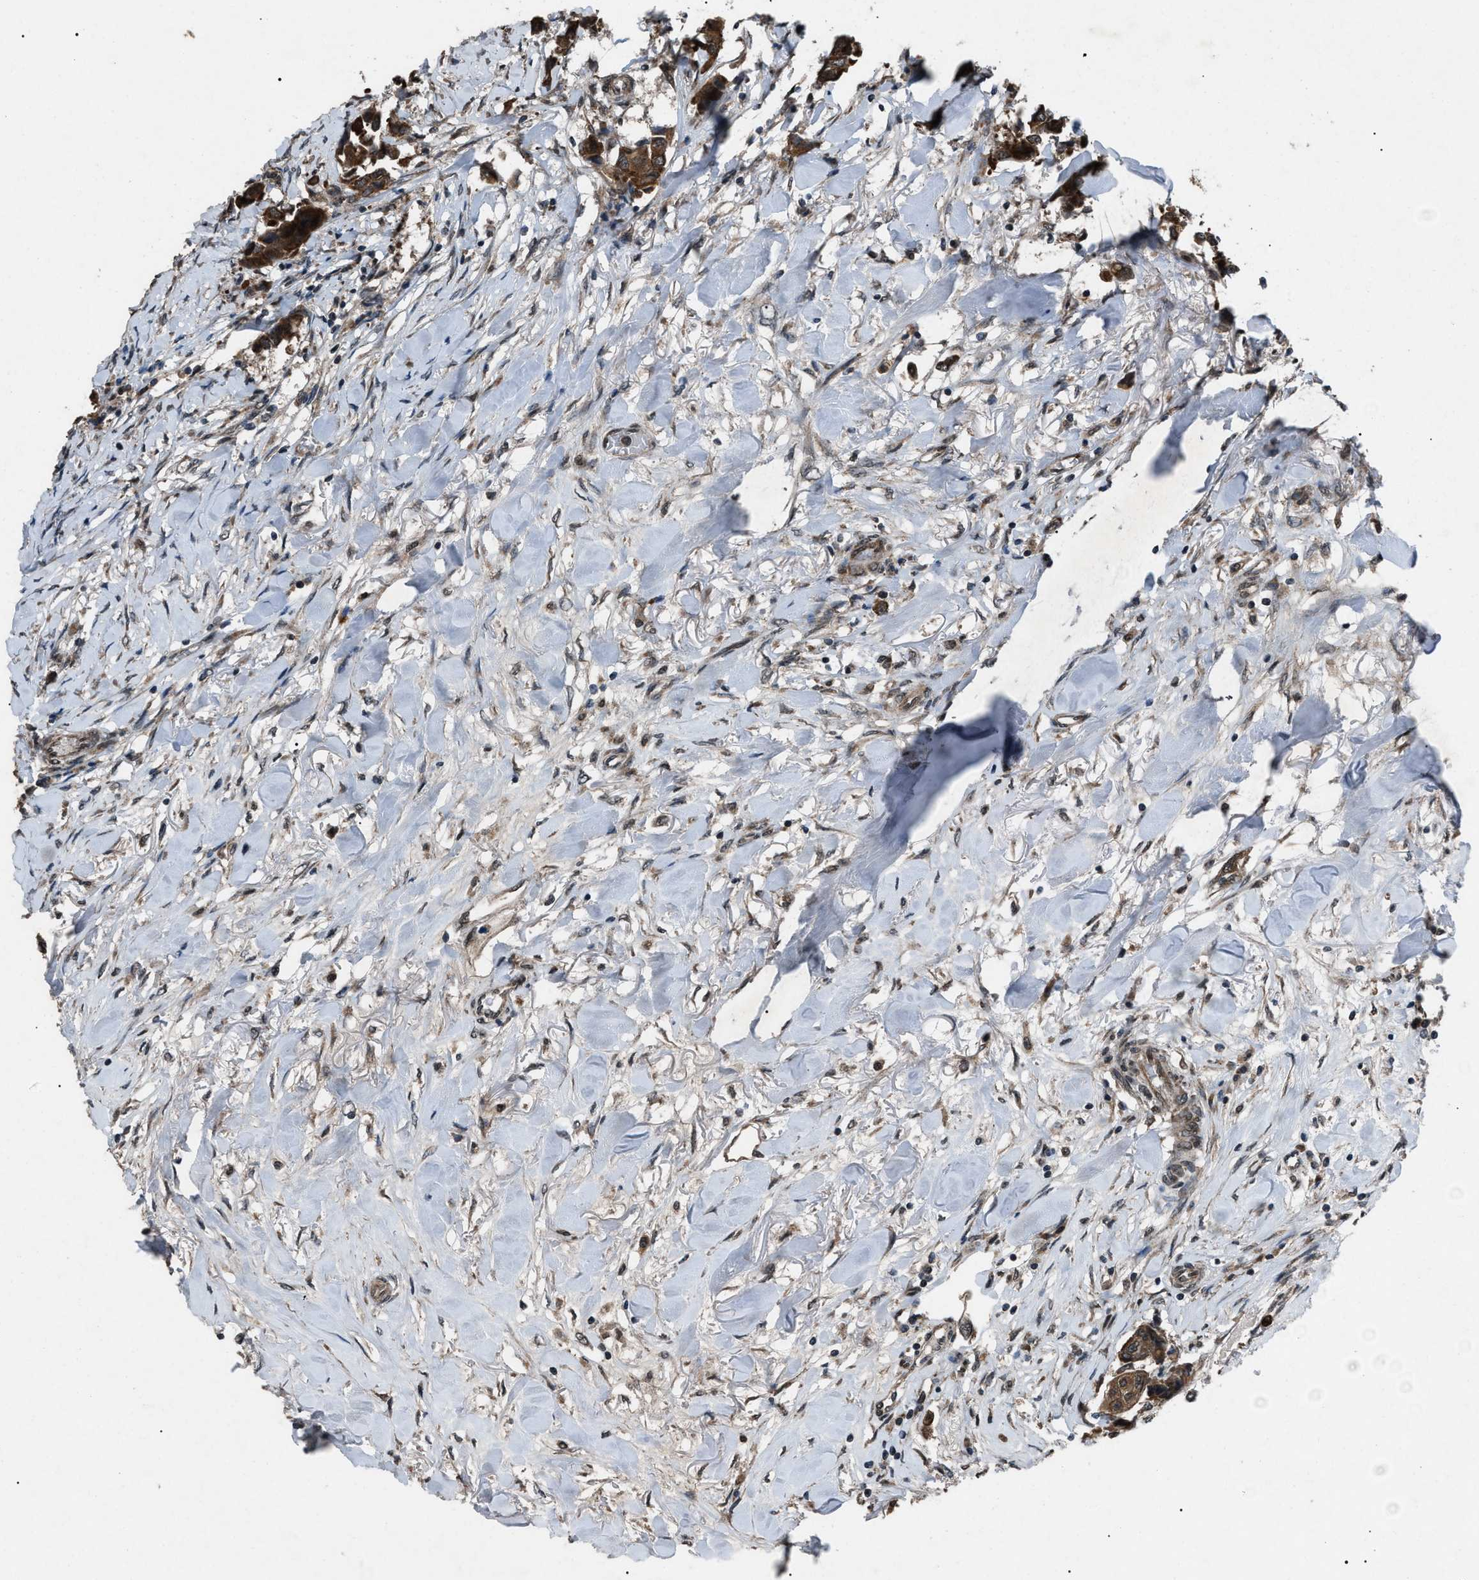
{"staining": {"intensity": "strong", "quantity": ">75%", "location": "cytoplasmic/membranous"}, "tissue": "breast cancer", "cell_type": "Tumor cells", "image_type": "cancer", "snomed": [{"axis": "morphology", "description": "Duct carcinoma"}, {"axis": "topography", "description": "Breast"}], "caption": "Immunohistochemical staining of human breast cancer (invasive ductal carcinoma) reveals high levels of strong cytoplasmic/membranous staining in approximately >75% of tumor cells.", "gene": "ZFAND2A", "patient": {"sex": "female", "age": 80}}